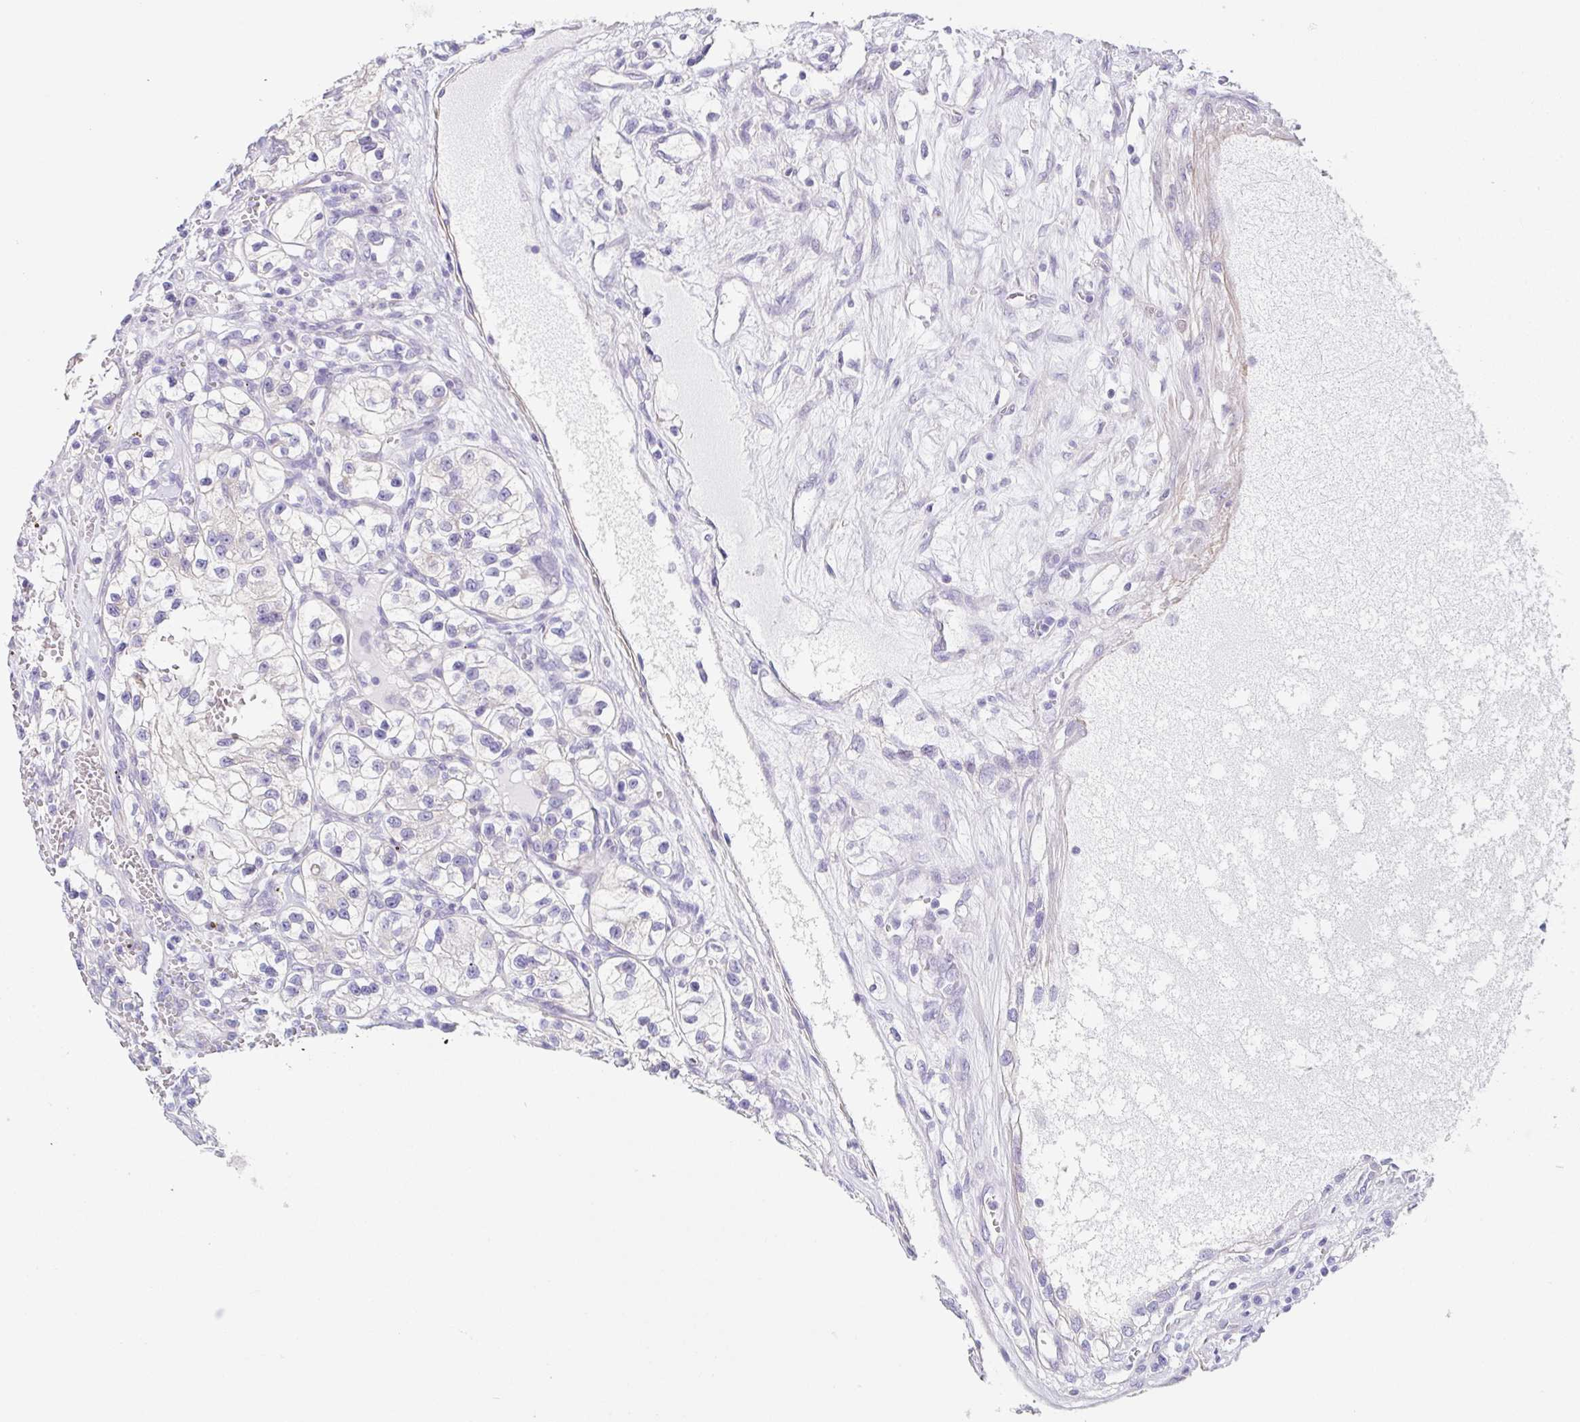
{"staining": {"intensity": "negative", "quantity": "none", "location": "none"}, "tissue": "renal cancer", "cell_type": "Tumor cells", "image_type": "cancer", "snomed": [{"axis": "morphology", "description": "Adenocarcinoma, NOS"}, {"axis": "topography", "description": "Kidney"}], "caption": "A high-resolution micrograph shows immunohistochemistry (IHC) staining of adenocarcinoma (renal), which exhibits no significant staining in tumor cells.", "gene": "DCAF17", "patient": {"sex": "female", "age": 57}}